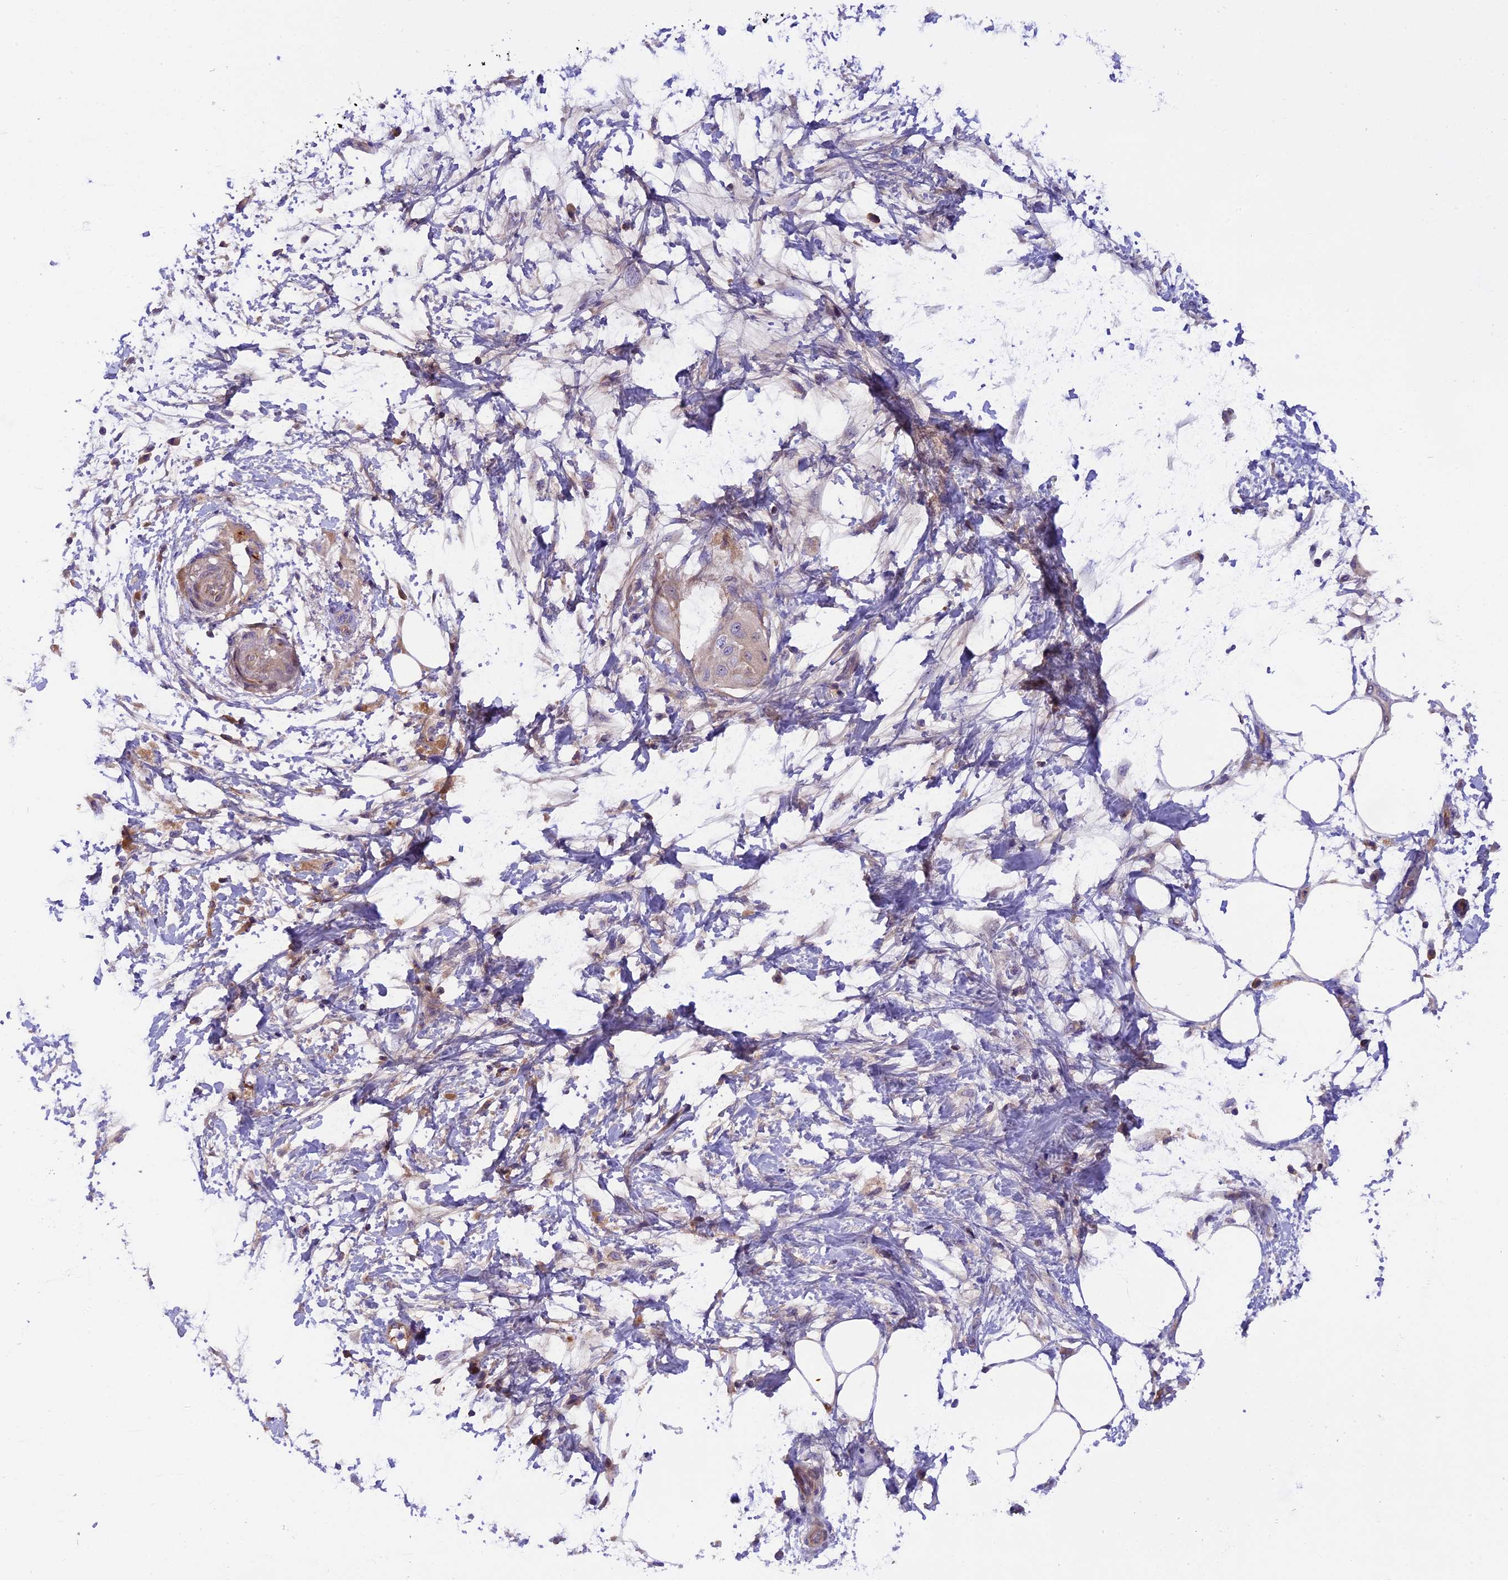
{"staining": {"intensity": "negative", "quantity": "none", "location": "none"}, "tissue": "pancreatic cancer", "cell_type": "Tumor cells", "image_type": "cancer", "snomed": [{"axis": "morphology", "description": "Adenocarcinoma, NOS"}, {"axis": "topography", "description": "Pancreas"}], "caption": "This is a photomicrograph of immunohistochemistry (IHC) staining of adenocarcinoma (pancreatic), which shows no expression in tumor cells.", "gene": "CCDC32", "patient": {"sex": "male", "age": 68}}